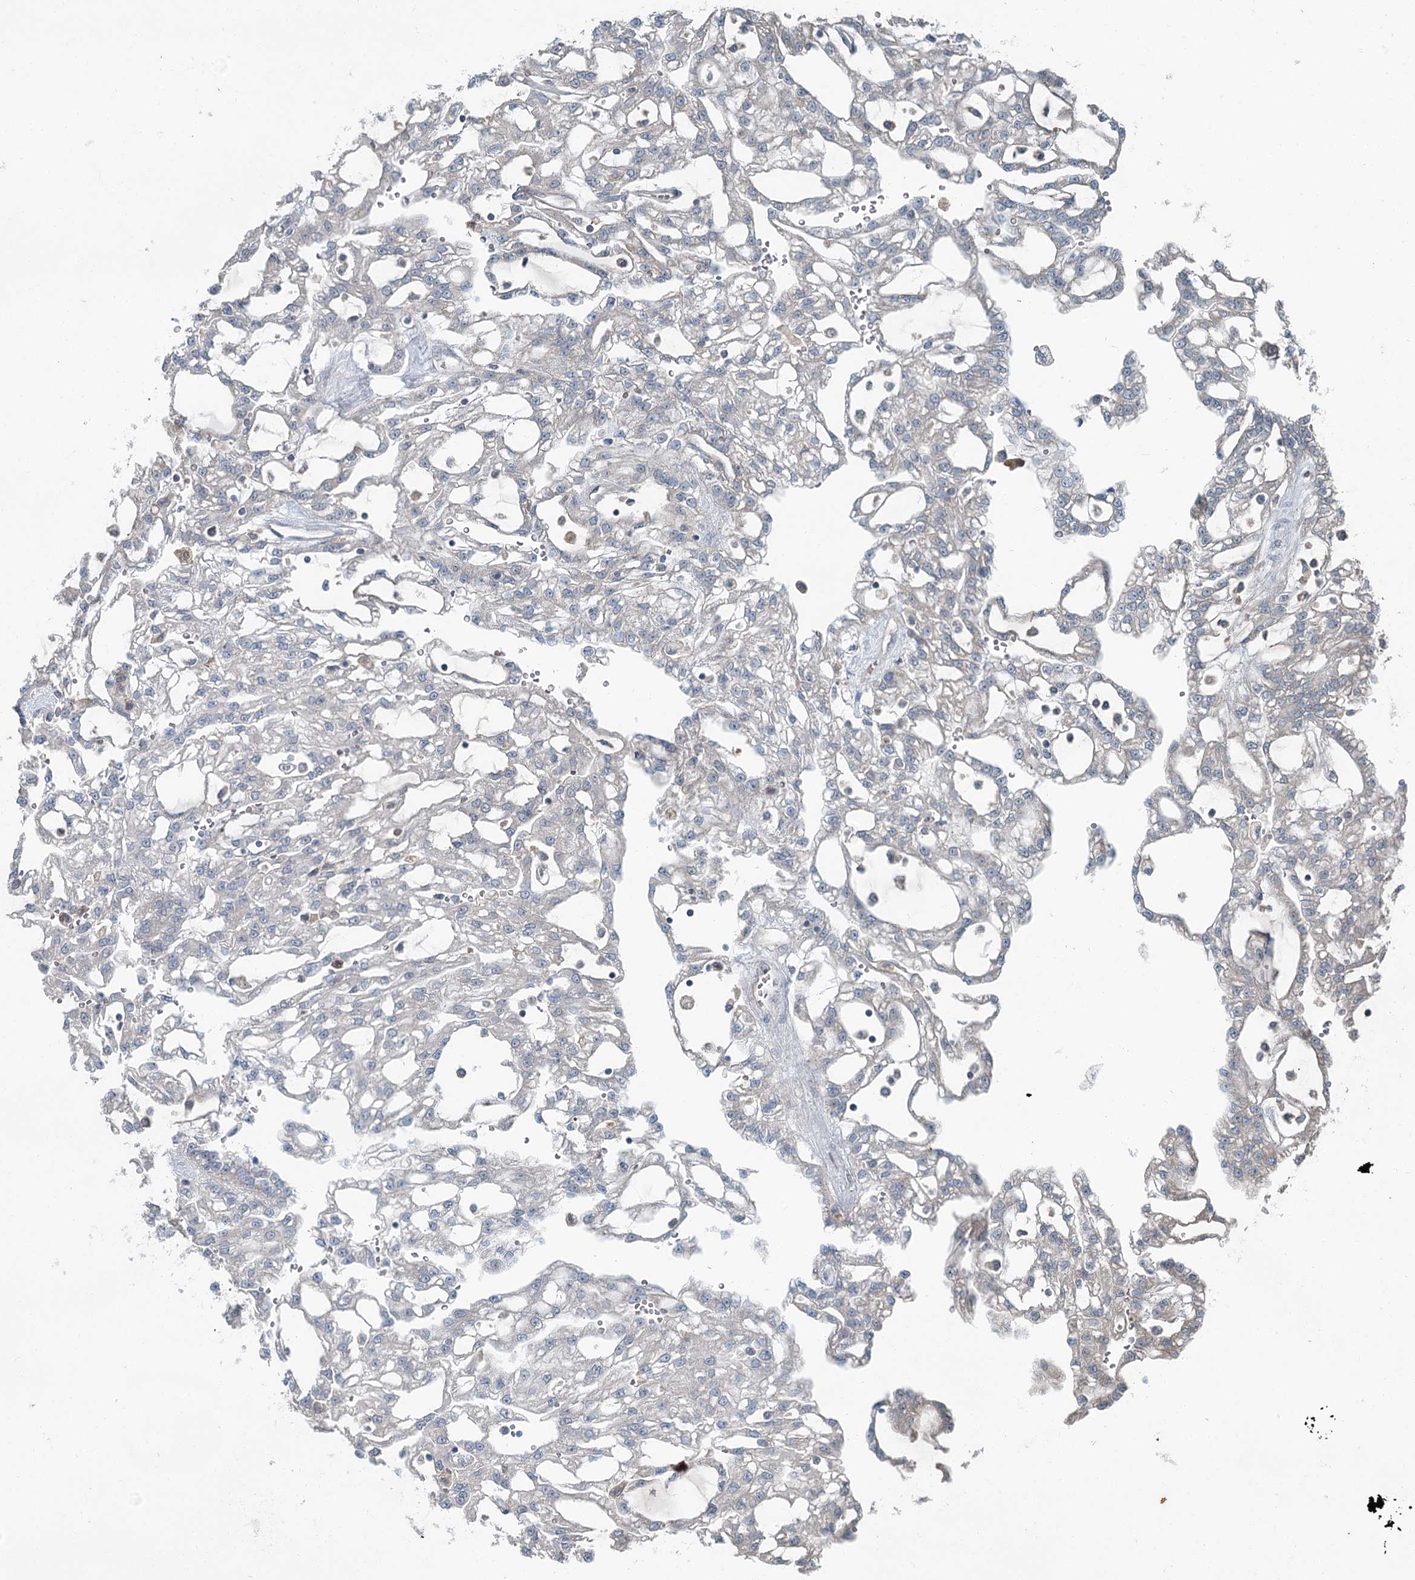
{"staining": {"intensity": "negative", "quantity": "none", "location": "none"}, "tissue": "renal cancer", "cell_type": "Tumor cells", "image_type": "cancer", "snomed": [{"axis": "morphology", "description": "Adenocarcinoma, NOS"}, {"axis": "topography", "description": "Kidney"}], "caption": "This is an immunohistochemistry image of human renal cancer. There is no expression in tumor cells.", "gene": "SKIC3", "patient": {"sex": "male", "age": 63}}